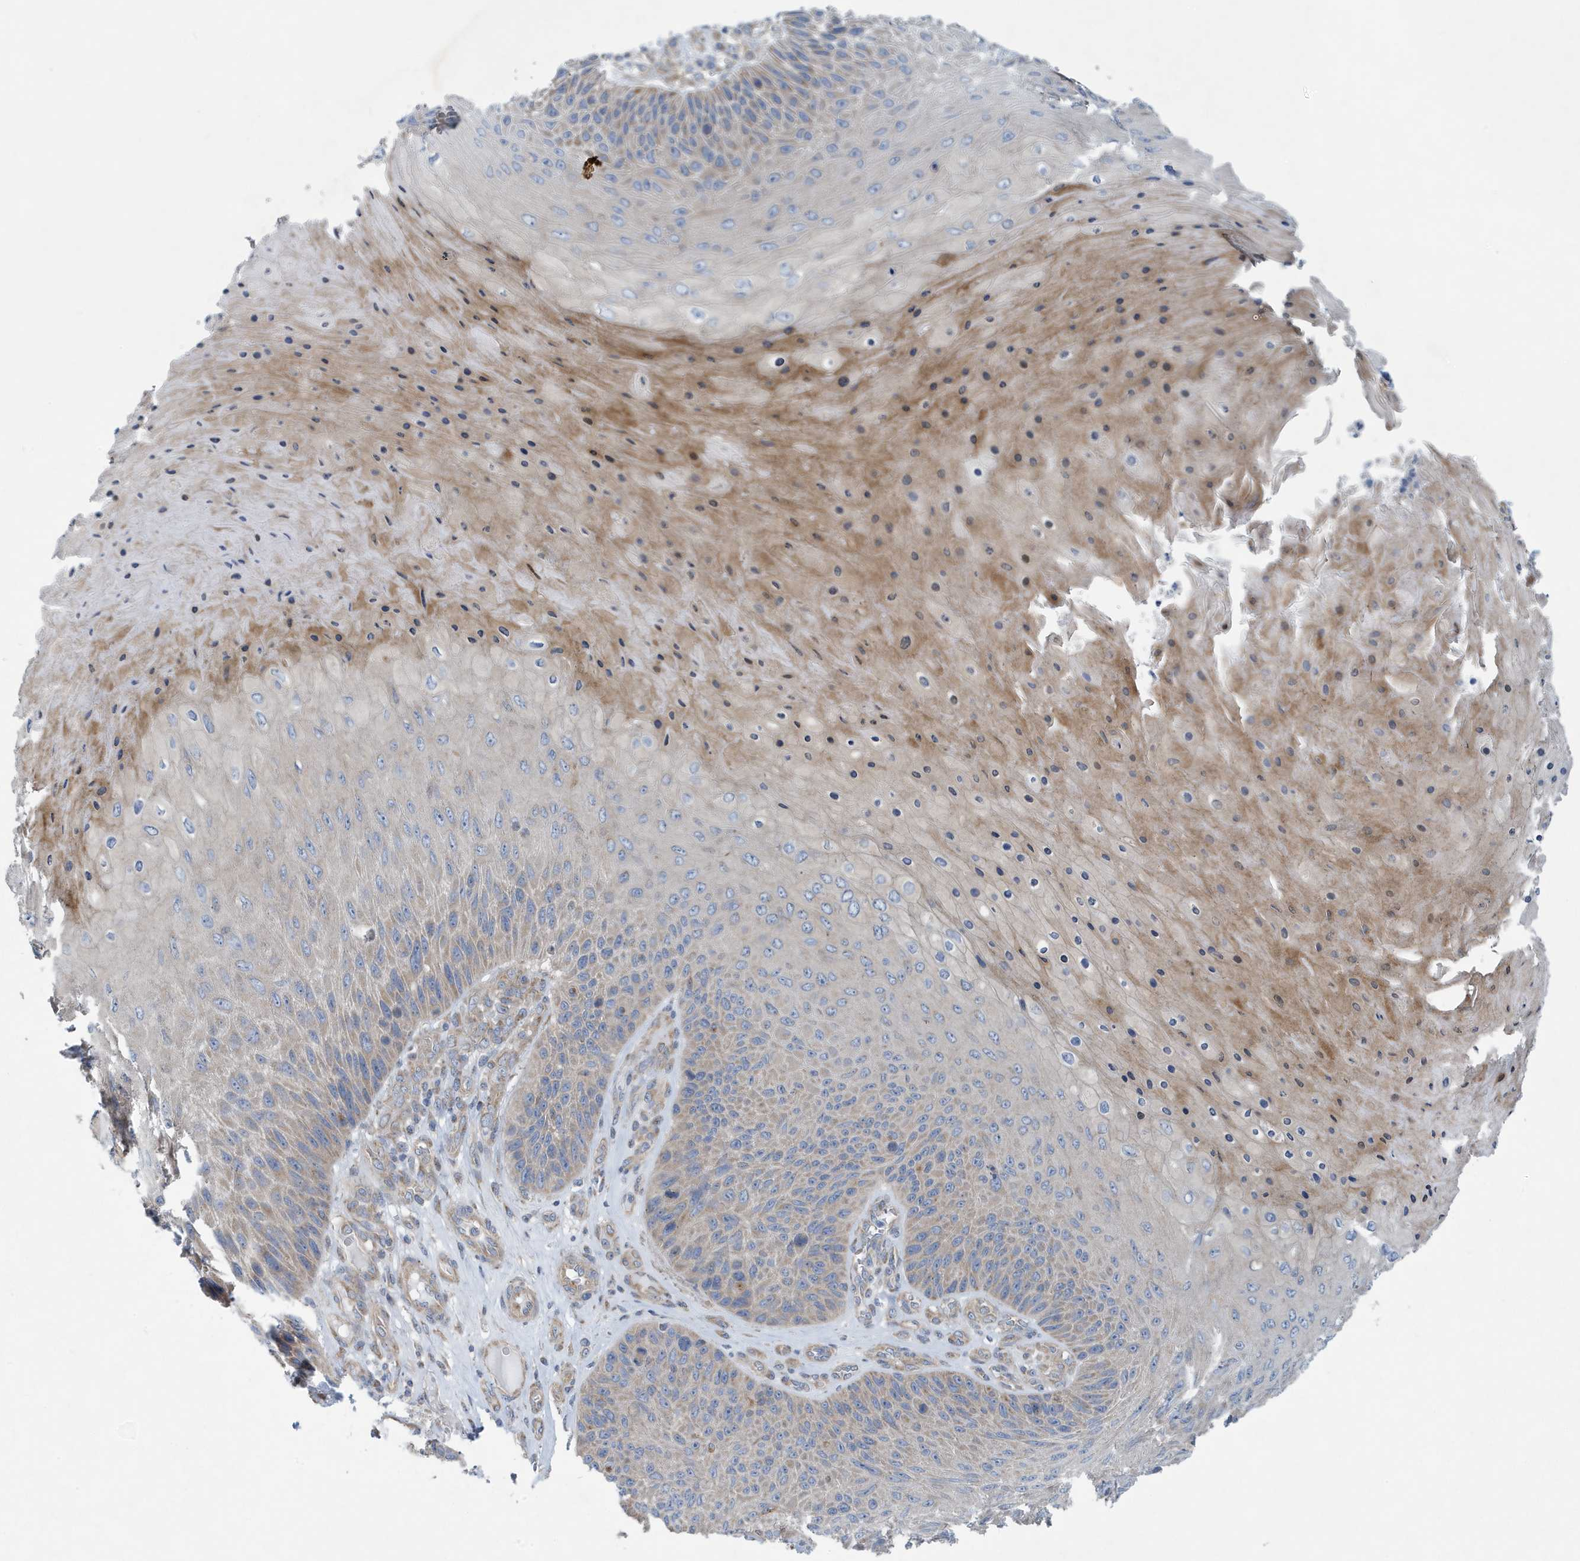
{"staining": {"intensity": "weak", "quantity": "<25%", "location": "cytoplasmic/membranous"}, "tissue": "skin cancer", "cell_type": "Tumor cells", "image_type": "cancer", "snomed": [{"axis": "morphology", "description": "Squamous cell carcinoma, NOS"}, {"axis": "topography", "description": "Skin"}], "caption": "Skin cancer stained for a protein using immunohistochemistry exhibits no expression tumor cells.", "gene": "PPM1M", "patient": {"sex": "female", "age": 88}}